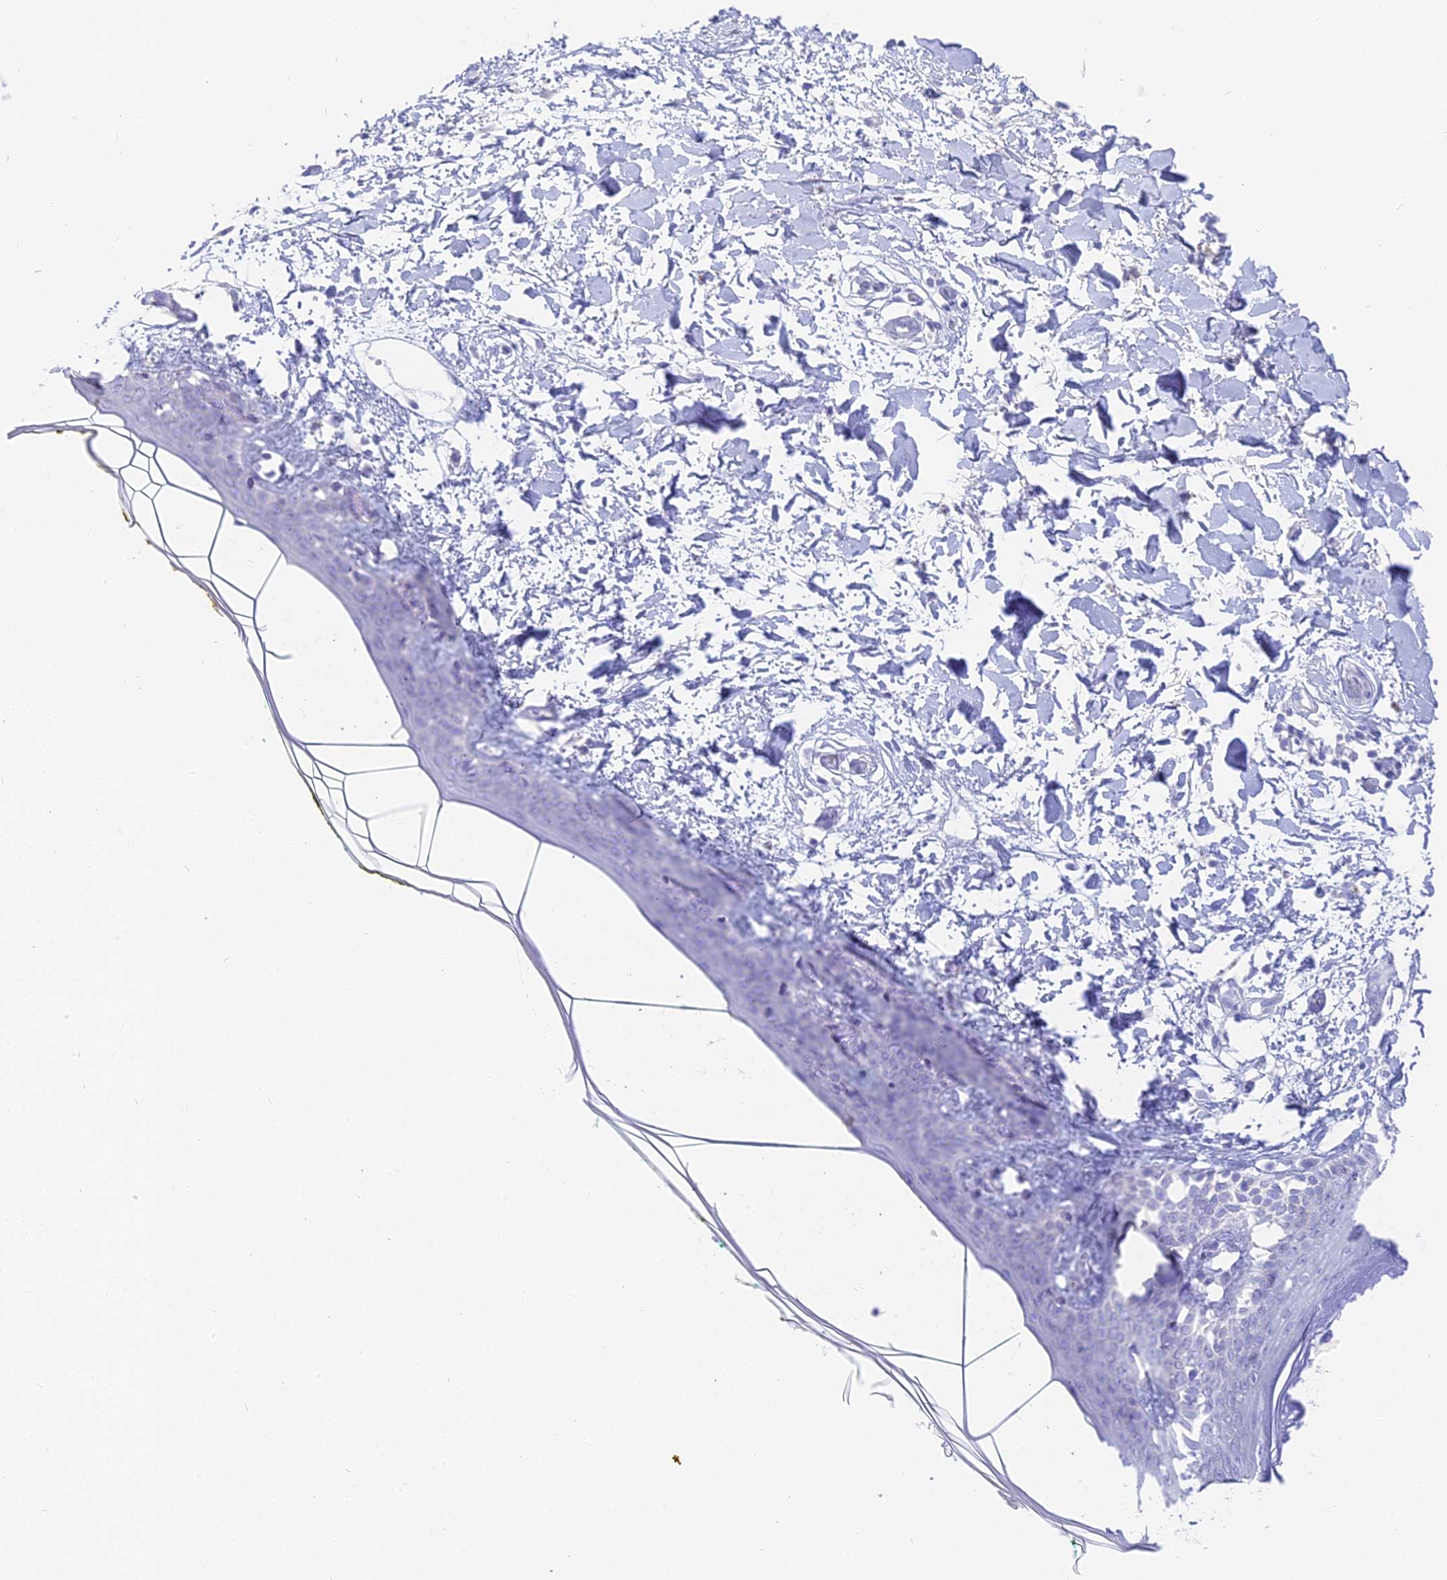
{"staining": {"intensity": "negative", "quantity": "none", "location": "none"}, "tissue": "skin", "cell_type": "Fibroblasts", "image_type": "normal", "snomed": [{"axis": "morphology", "description": "Normal tissue, NOS"}, {"axis": "topography", "description": "Skin"}], "caption": "Immunohistochemical staining of normal skin displays no significant expression in fibroblasts.", "gene": "SLC36A2", "patient": {"sex": "female", "age": 34}}